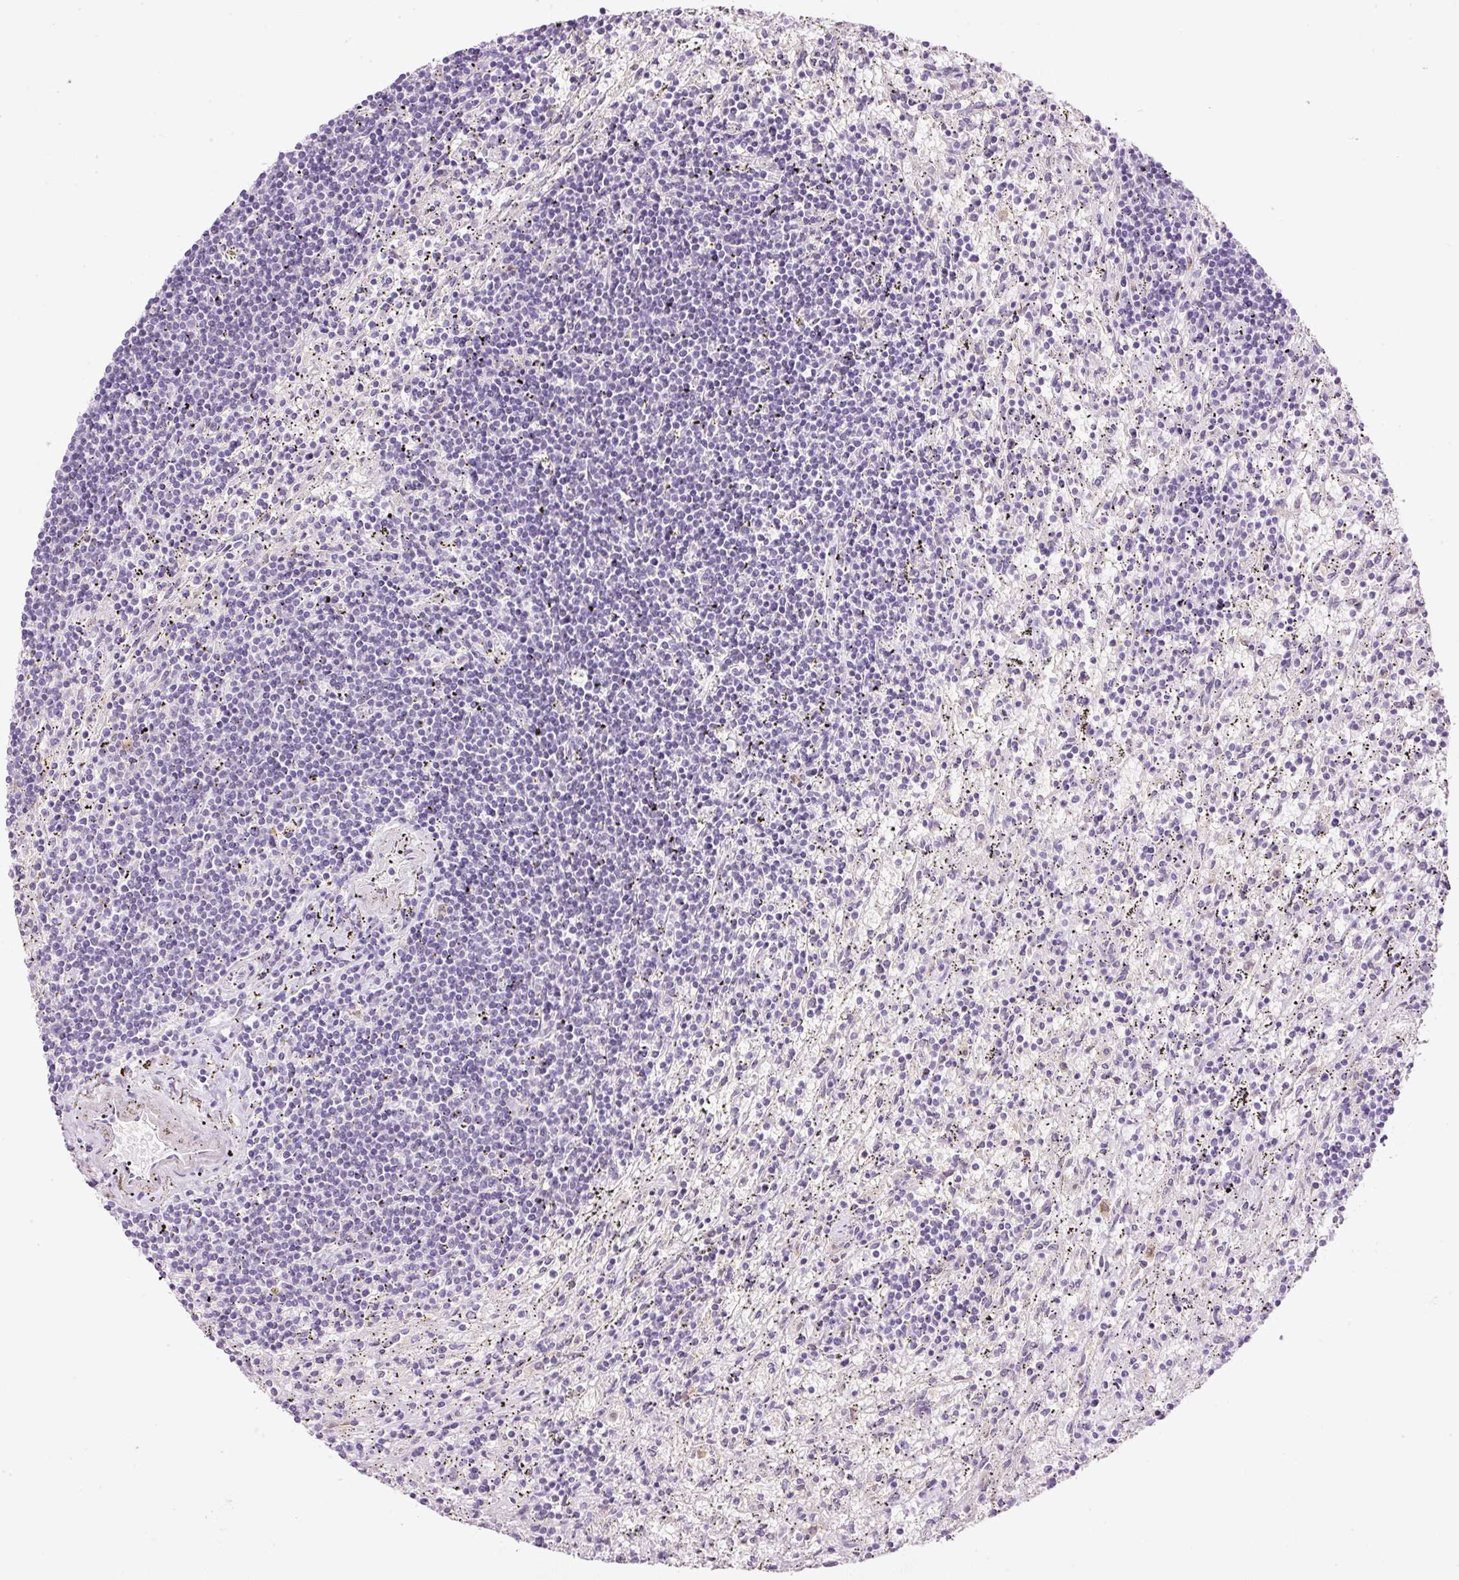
{"staining": {"intensity": "negative", "quantity": "none", "location": "none"}, "tissue": "lymphoma", "cell_type": "Tumor cells", "image_type": "cancer", "snomed": [{"axis": "morphology", "description": "Malignant lymphoma, non-Hodgkin's type, Low grade"}, {"axis": "topography", "description": "Spleen"}], "caption": "IHC histopathology image of lymphoma stained for a protein (brown), which exhibits no expression in tumor cells.", "gene": "SRC", "patient": {"sex": "male", "age": 76}}